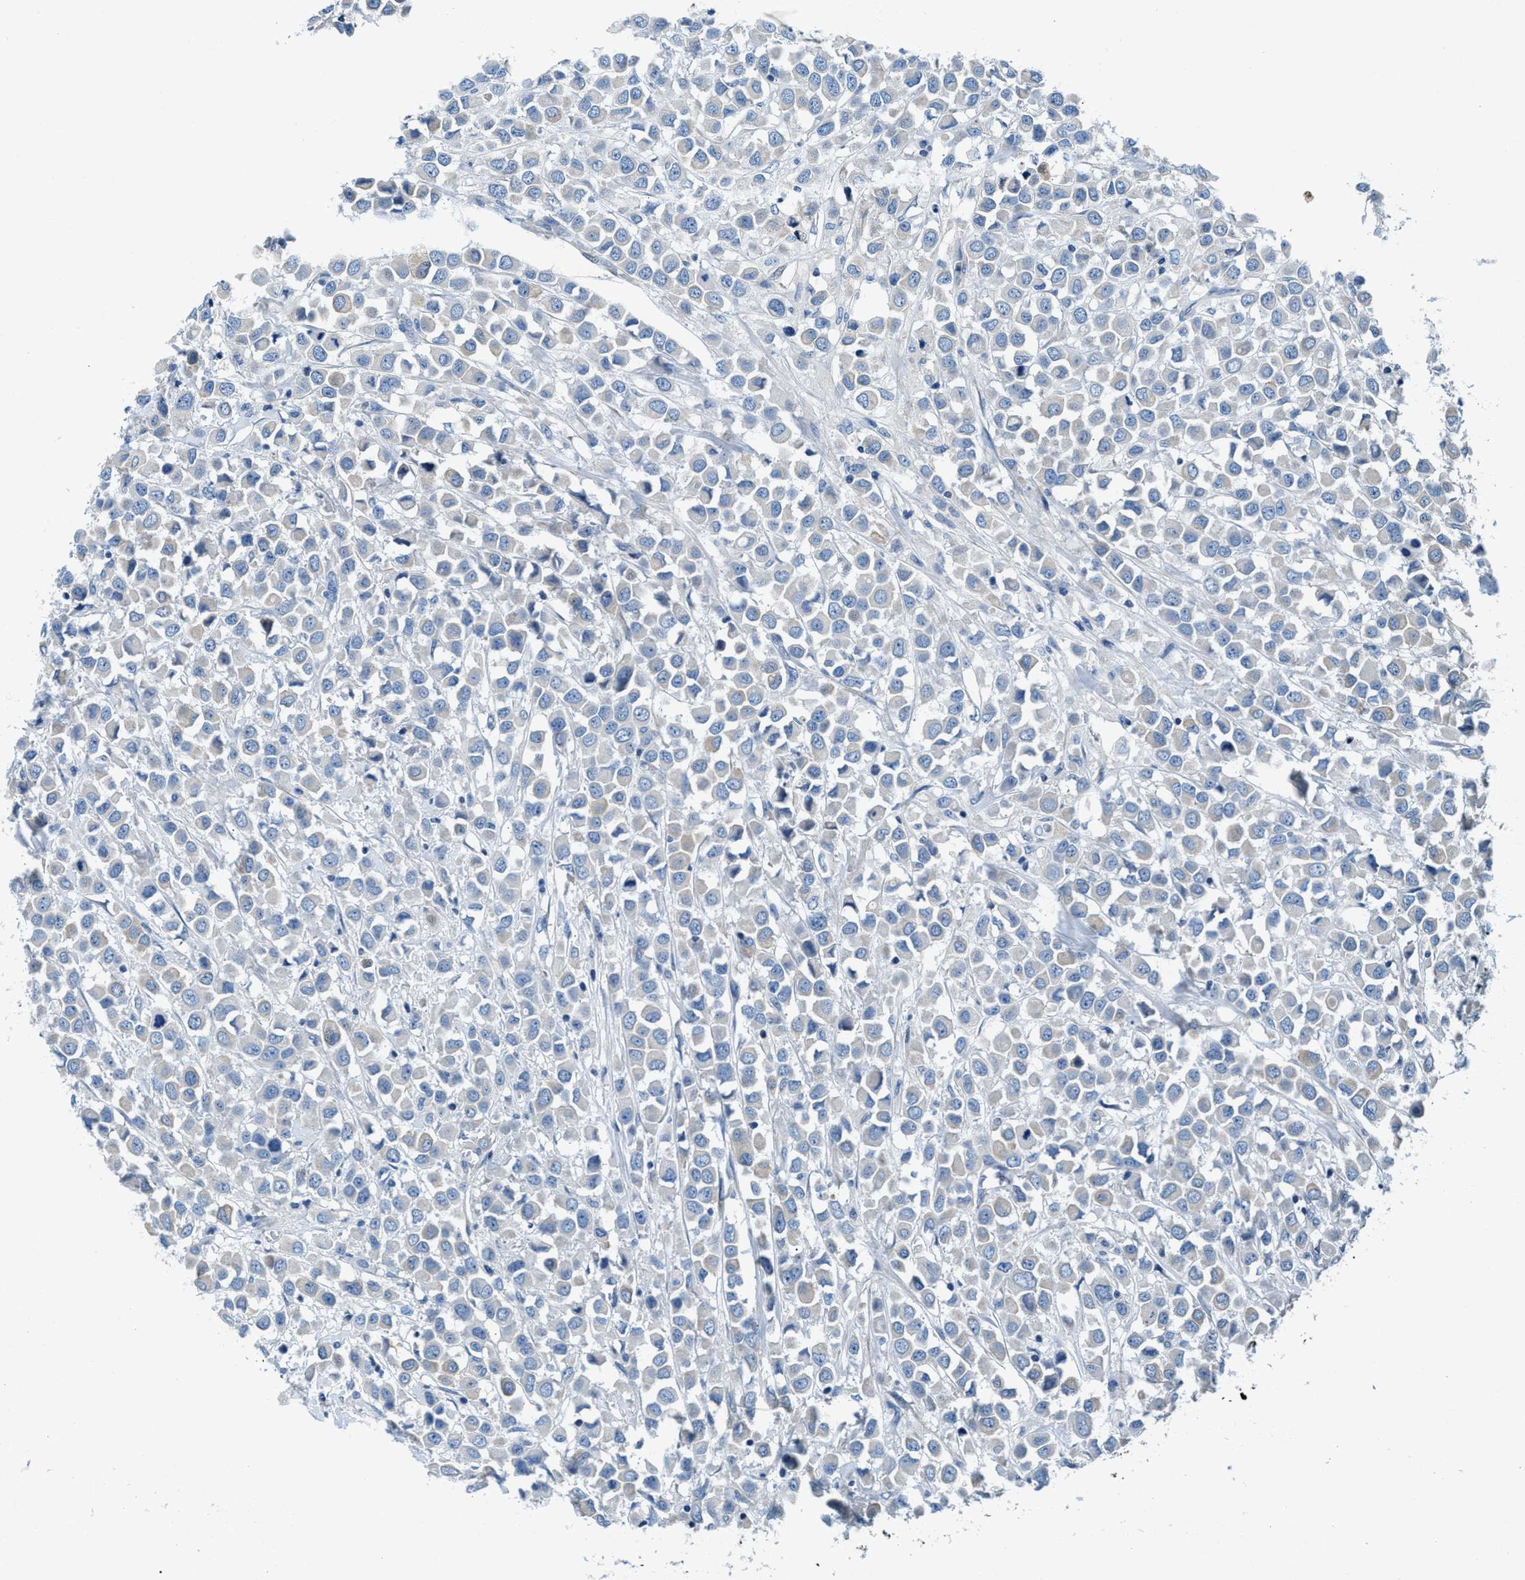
{"staining": {"intensity": "weak", "quantity": "<25%", "location": "cytoplasmic/membranous"}, "tissue": "breast cancer", "cell_type": "Tumor cells", "image_type": "cancer", "snomed": [{"axis": "morphology", "description": "Duct carcinoma"}, {"axis": "topography", "description": "Breast"}], "caption": "A photomicrograph of intraductal carcinoma (breast) stained for a protein exhibits no brown staining in tumor cells. (Stains: DAB (3,3'-diaminobenzidine) immunohistochemistry with hematoxylin counter stain, Microscopy: brightfield microscopy at high magnification).", "gene": "CDRT4", "patient": {"sex": "female", "age": 61}}